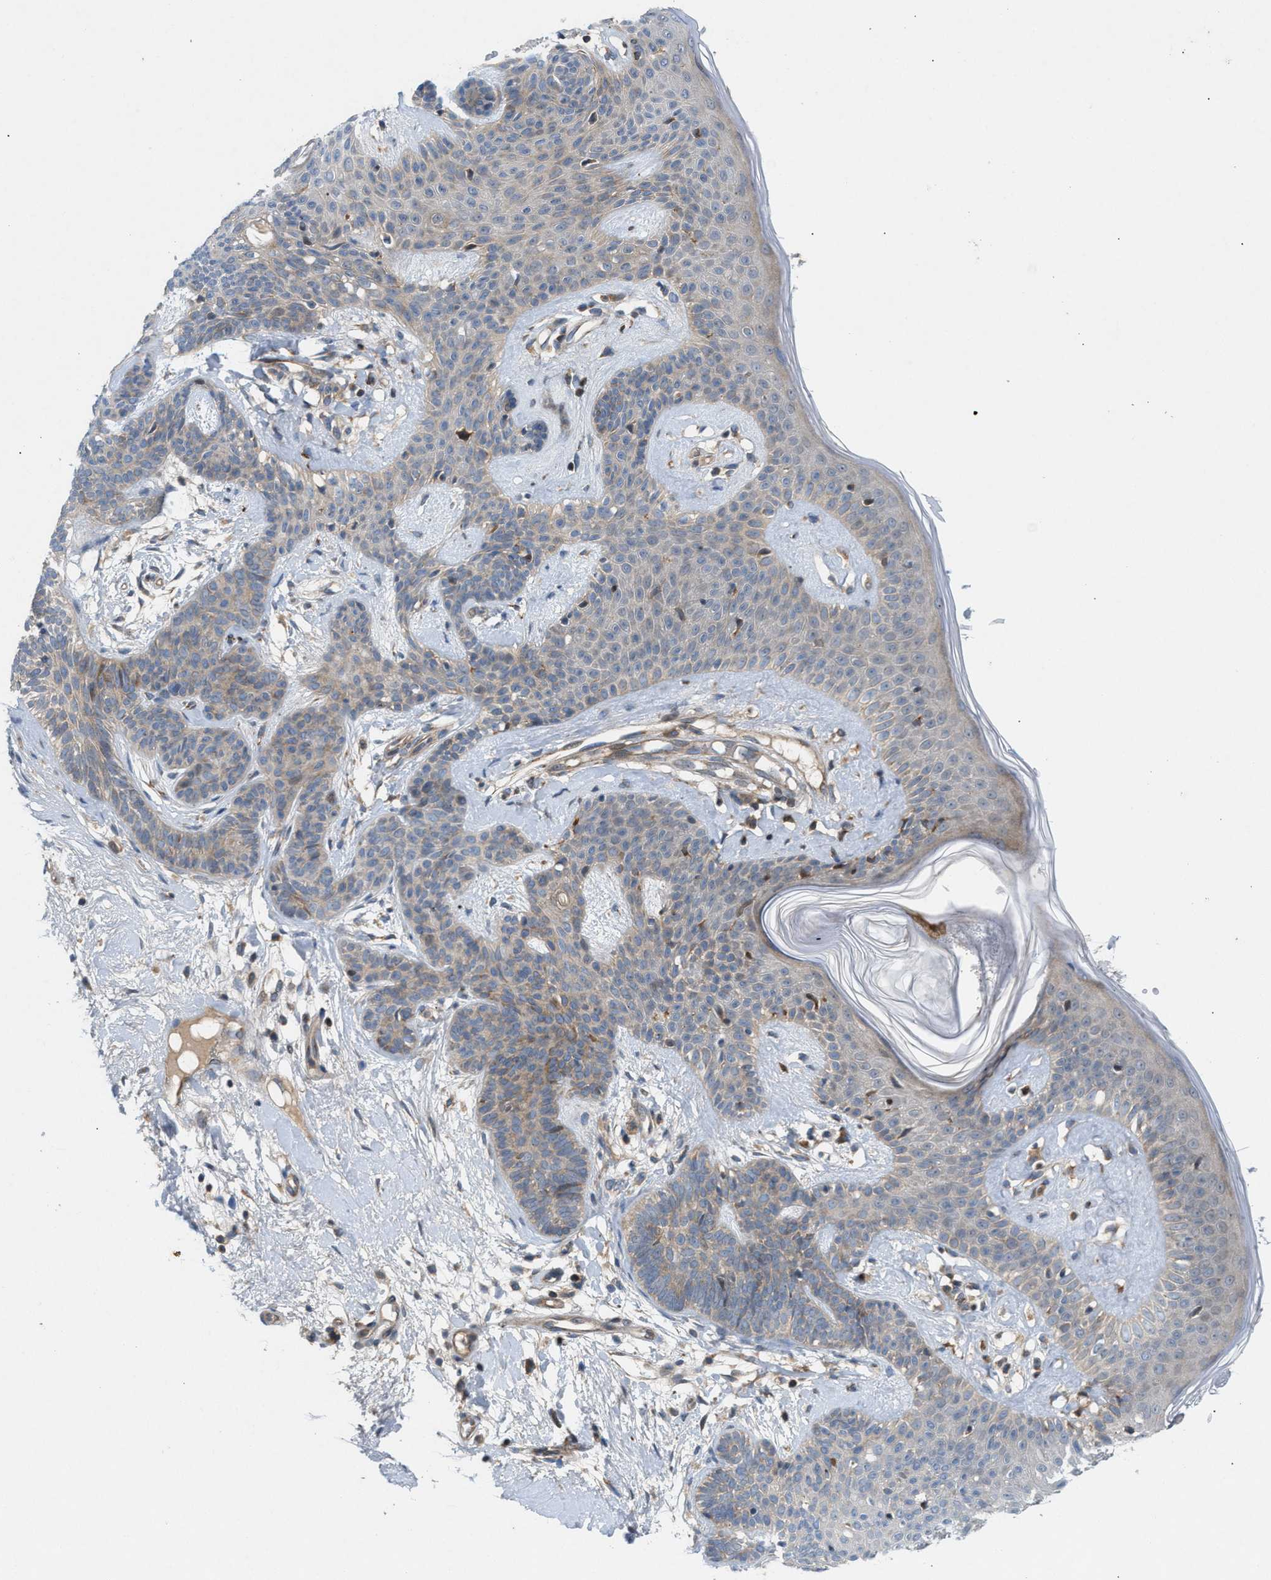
{"staining": {"intensity": "moderate", "quantity": "<25%", "location": "cytoplasmic/membranous"}, "tissue": "skin cancer", "cell_type": "Tumor cells", "image_type": "cancer", "snomed": [{"axis": "morphology", "description": "Developmental malformation"}, {"axis": "morphology", "description": "Basal cell carcinoma"}, {"axis": "topography", "description": "Skin"}], "caption": "This is a photomicrograph of IHC staining of basal cell carcinoma (skin), which shows moderate positivity in the cytoplasmic/membranous of tumor cells.", "gene": "CYB5D1", "patient": {"sex": "female", "age": 62}}